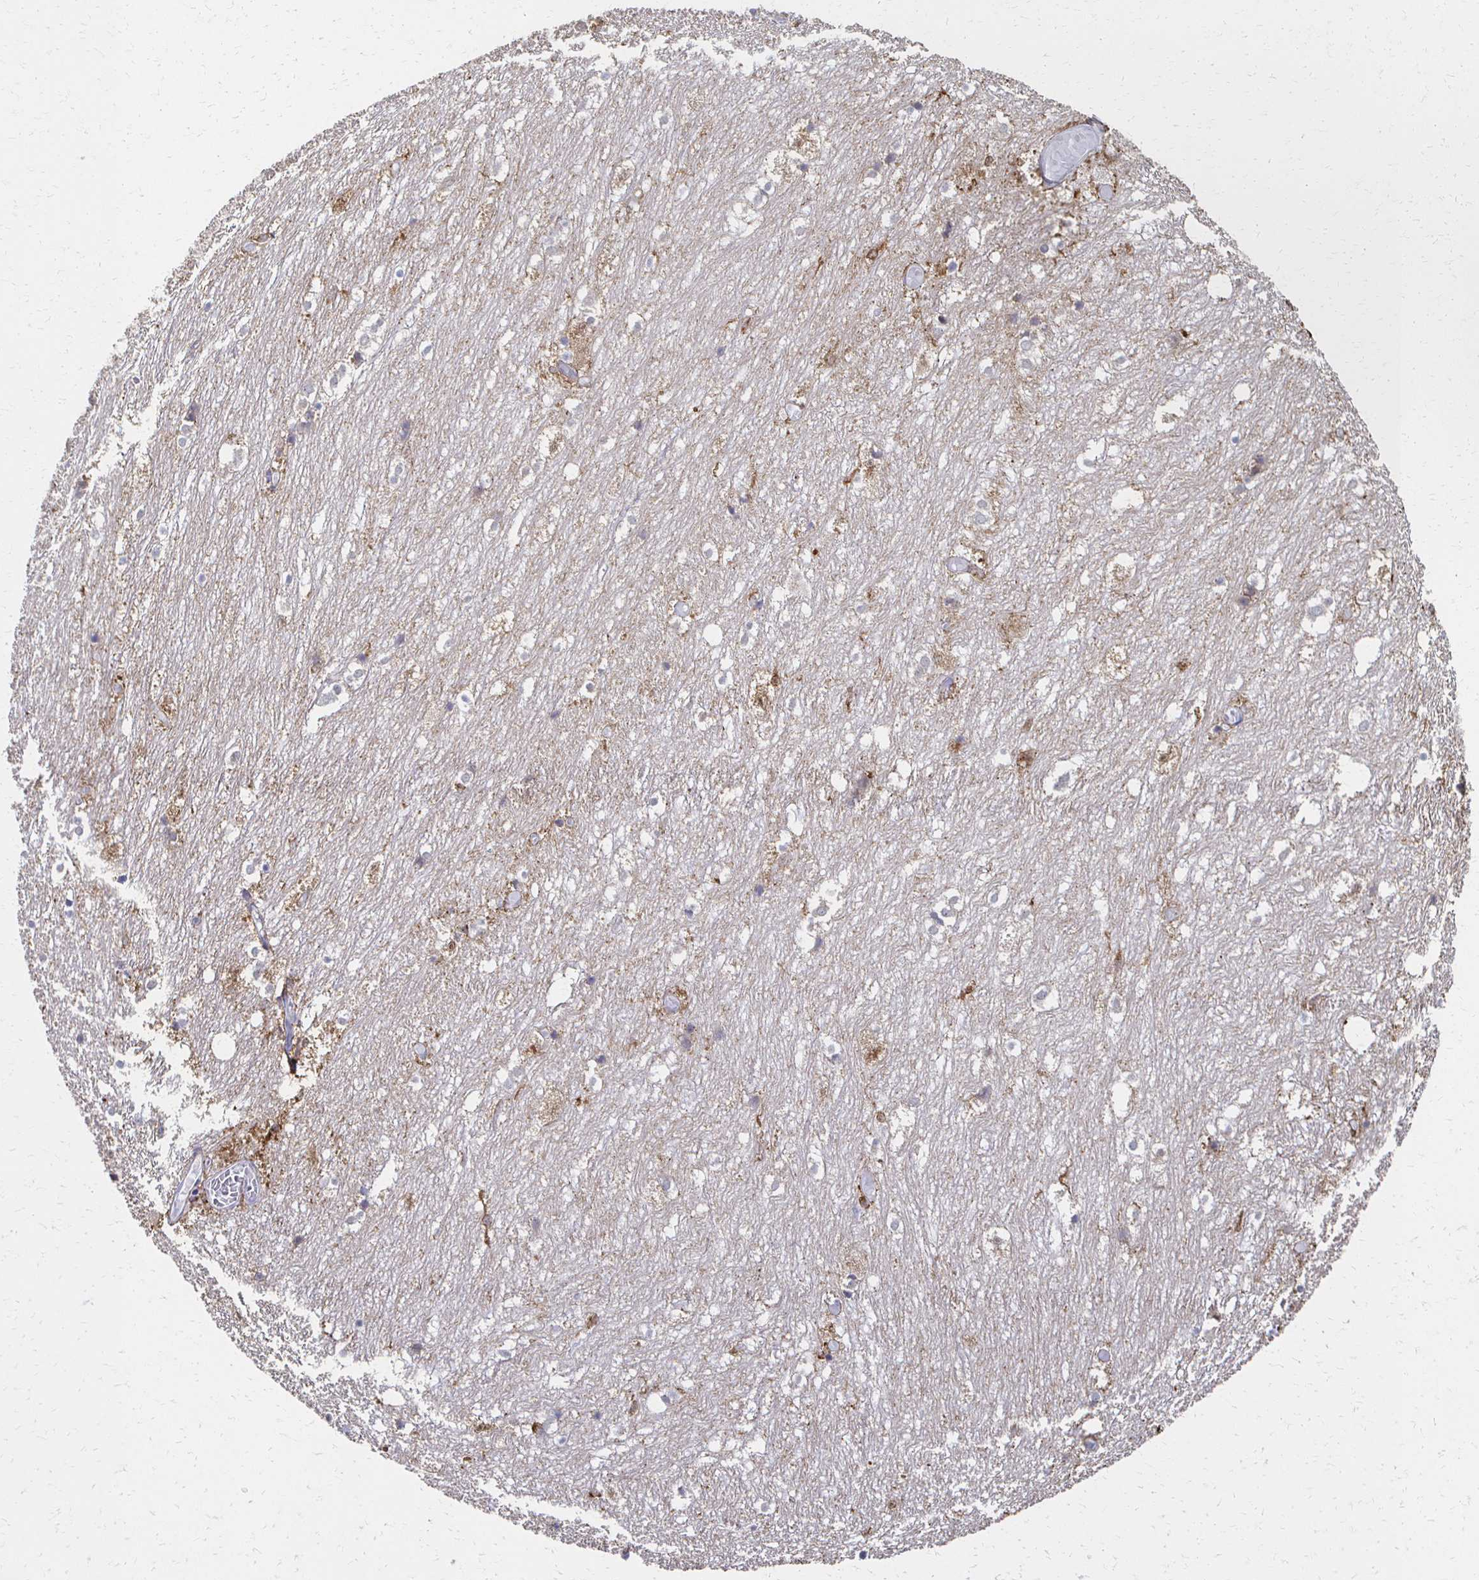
{"staining": {"intensity": "moderate", "quantity": "<25%", "location": "cytoplasmic/membranous"}, "tissue": "hippocampus", "cell_type": "Glial cells", "image_type": "normal", "snomed": [{"axis": "morphology", "description": "Normal tissue, NOS"}, {"axis": "topography", "description": "Hippocampus"}], "caption": "Protein staining demonstrates moderate cytoplasmic/membranous staining in approximately <25% of glial cells in benign hippocampus. The staining was performed using DAB to visualize the protein expression in brown, while the nuclei were stained in blue with hematoxylin (Magnification: 20x).", "gene": "CX3CR1", "patient": {"sex": "female", "age": 52}}